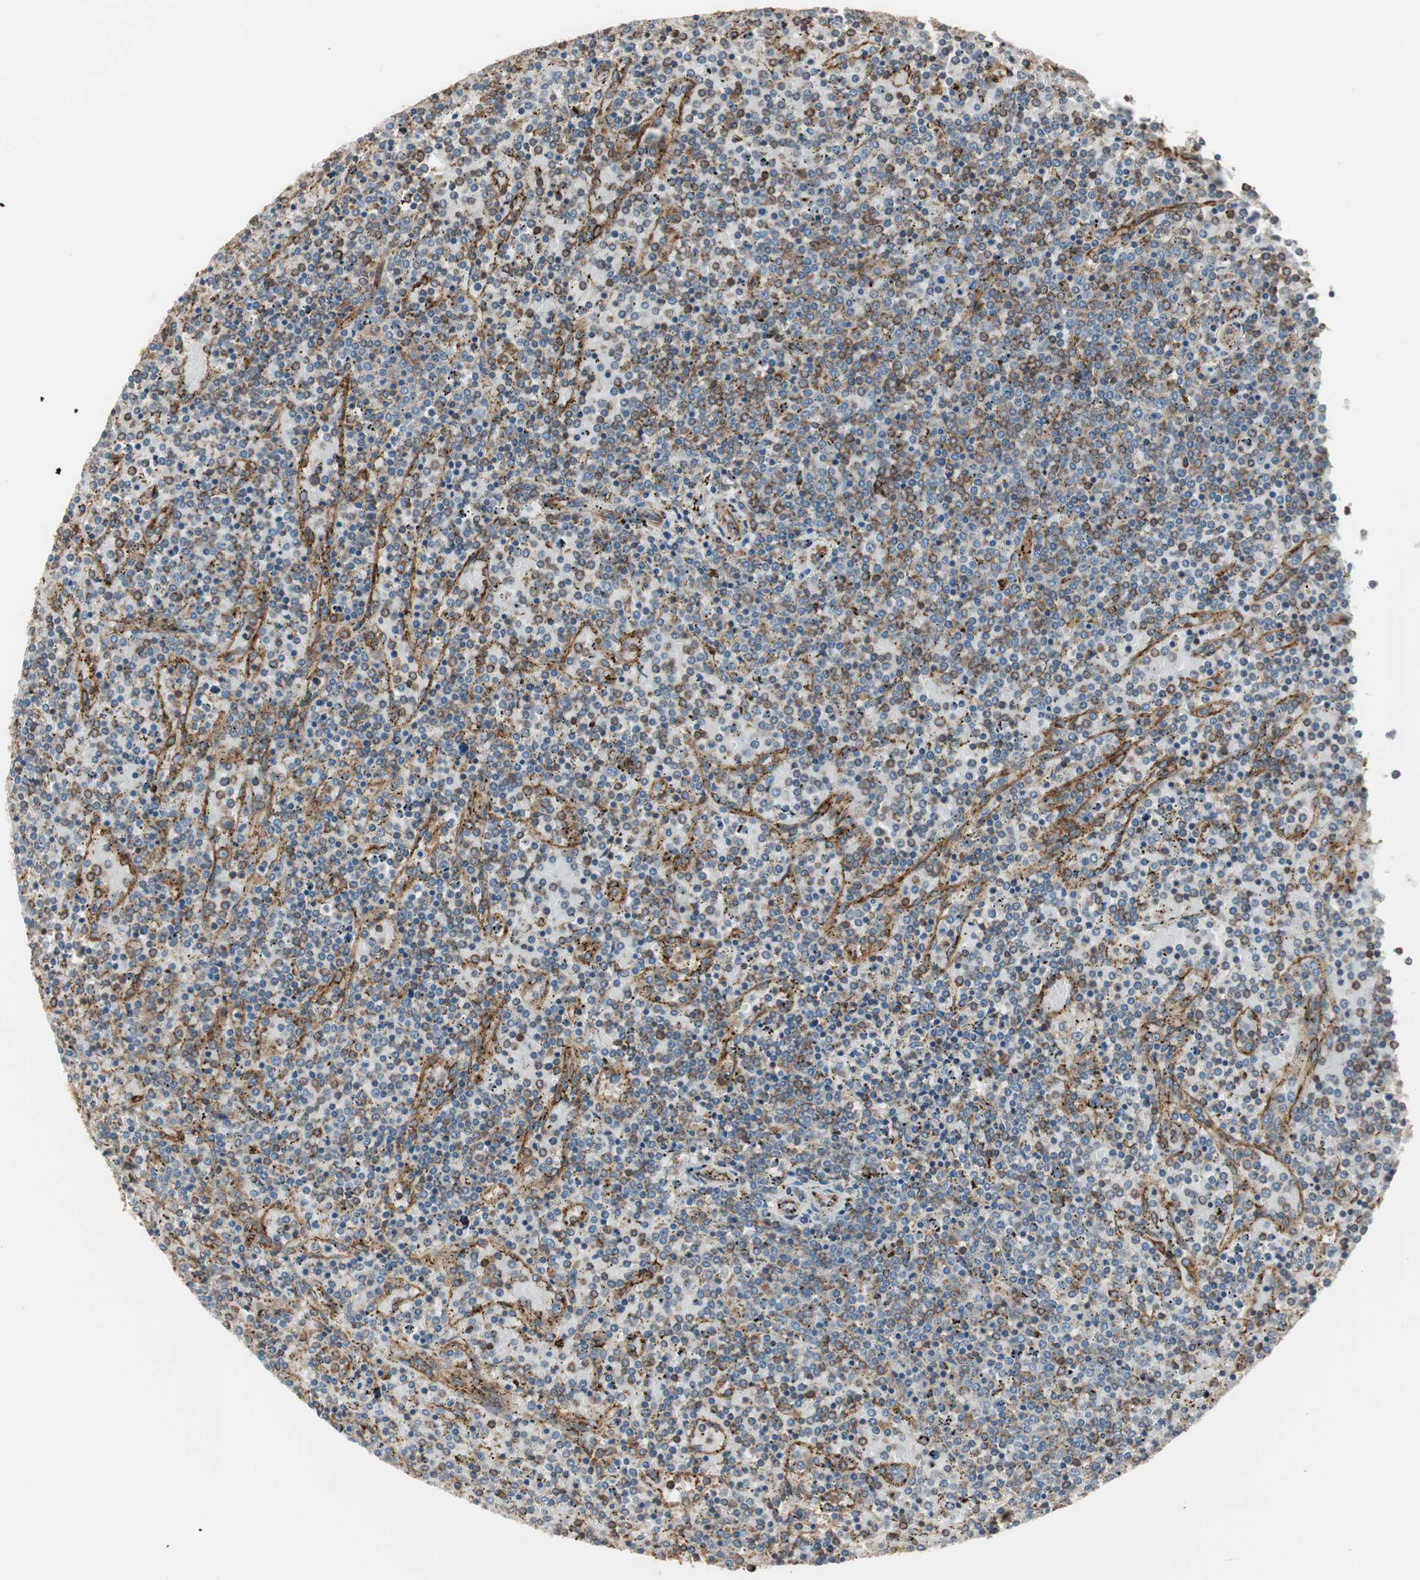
{"staining": {"intensity": "moderate", "quantity": ">75%", "location": "cytoplasmic/membranous"}, "tissue": "lymphoma", "cell_type": "Tumor cells", "image_type": "cancer", "snomed": [{"axis": "morphology", "description": "Malignant lymphoma, non-Hodgkin's type, Low grade"}, {"axis": "topography", "description": "Spleen"}], "caption": "Protein staining displays moderate cytoplasmic/membranous expression in approximately >75% of tumor cells in lymphoma.", "gene": "H6PD", "patient": {"sex": "female", "age": 77}}